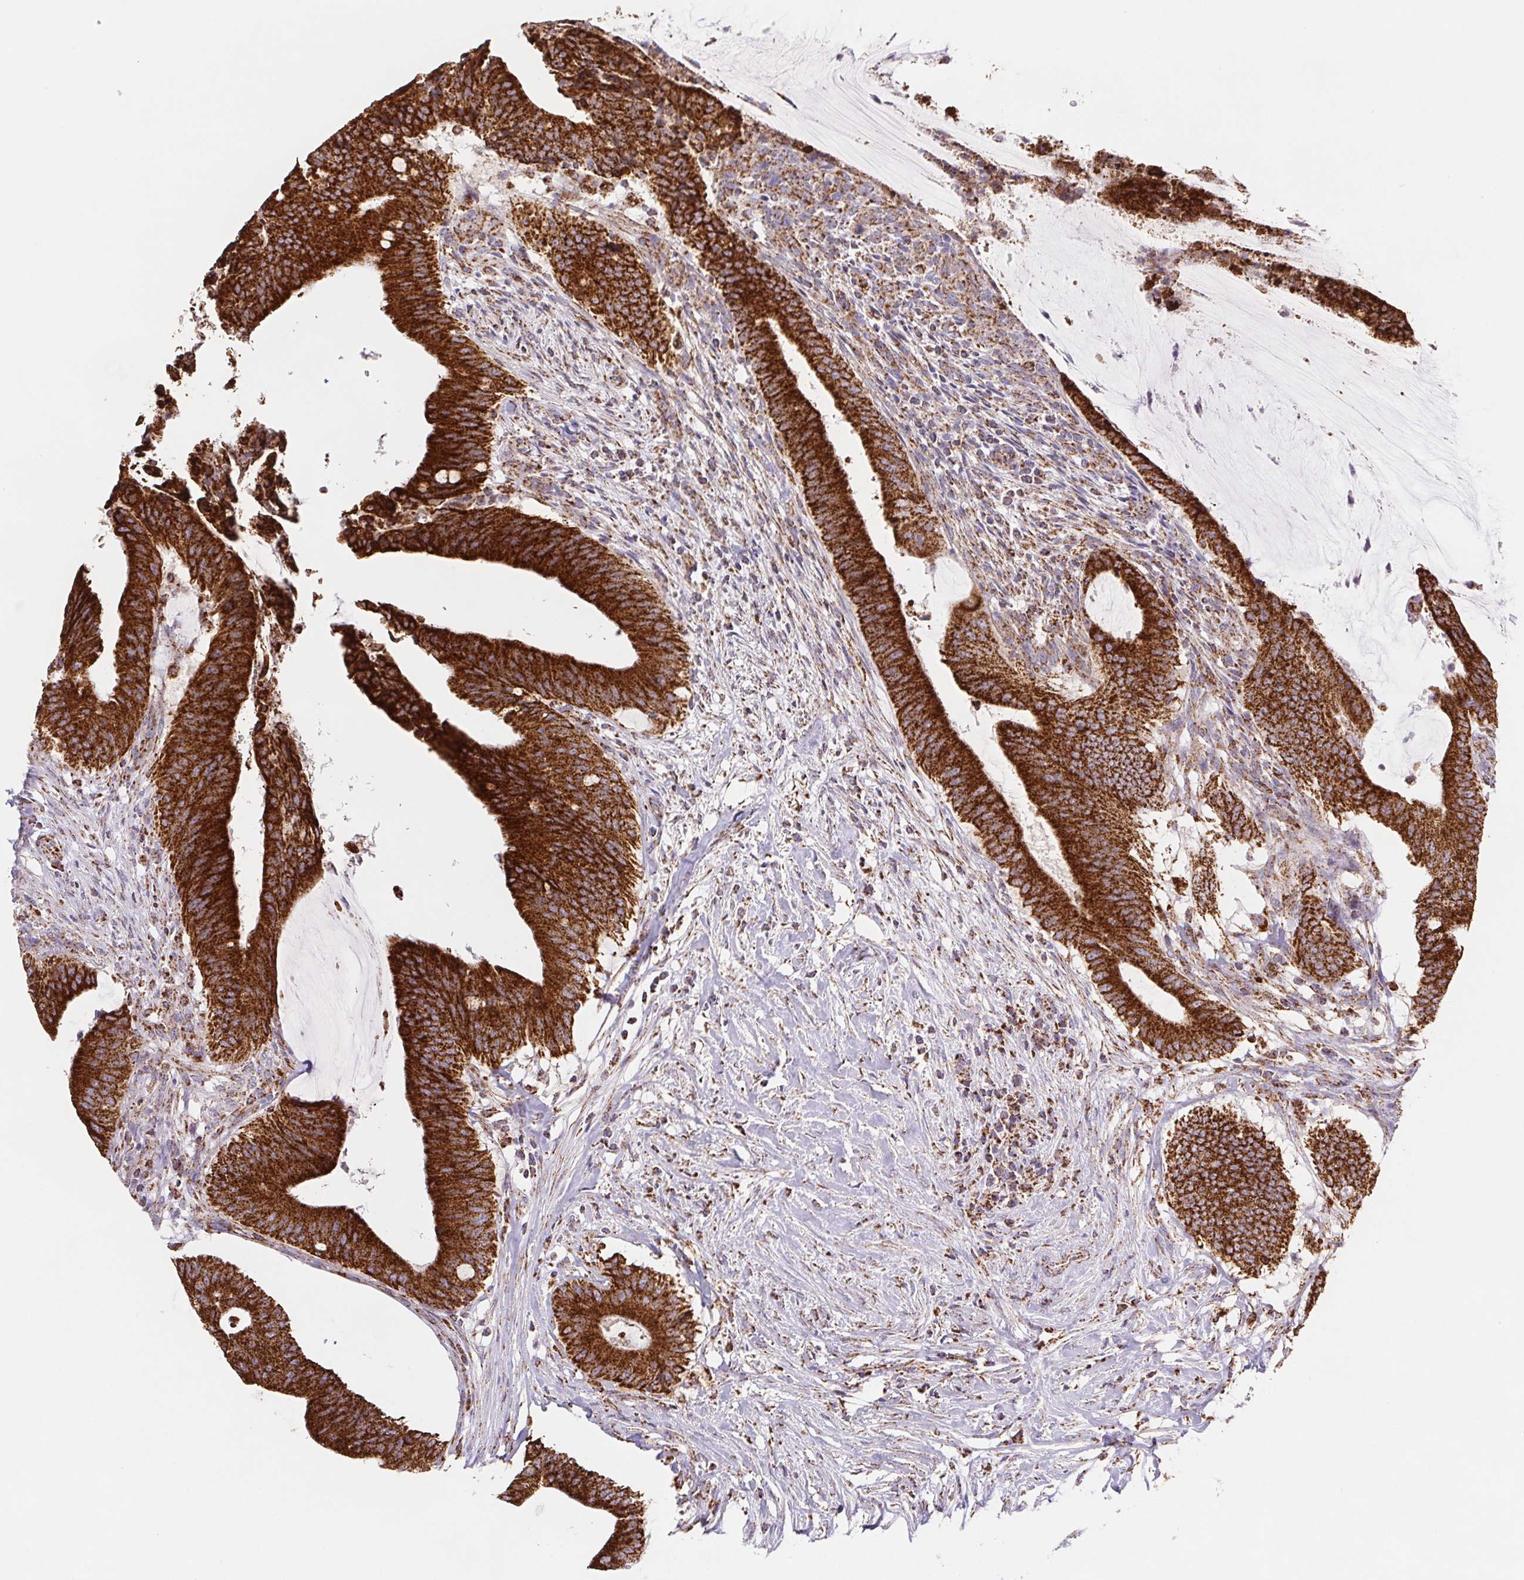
{"staining": {"intensity": "strong", "quantity": ">75%", "location": "cytoplasmic/membranous"}, "tissue": "colorectal cancer", "cell_type": "Tumor cells", "image_type": "cancer", "snomed": [{"axis": "morphology", "description": "Adenocarcinoma, NOS"}, {"axis": "topography", "description": "Colon"}], "caption": "The photomicrograph exhibits a brown stain indicating the presence of a protein in the cytoplasmic/membranous of tumor cells in colorectal cancer.", "gene": "NIPSNAP2", "patient": {"sex": "female", "age": 43}}